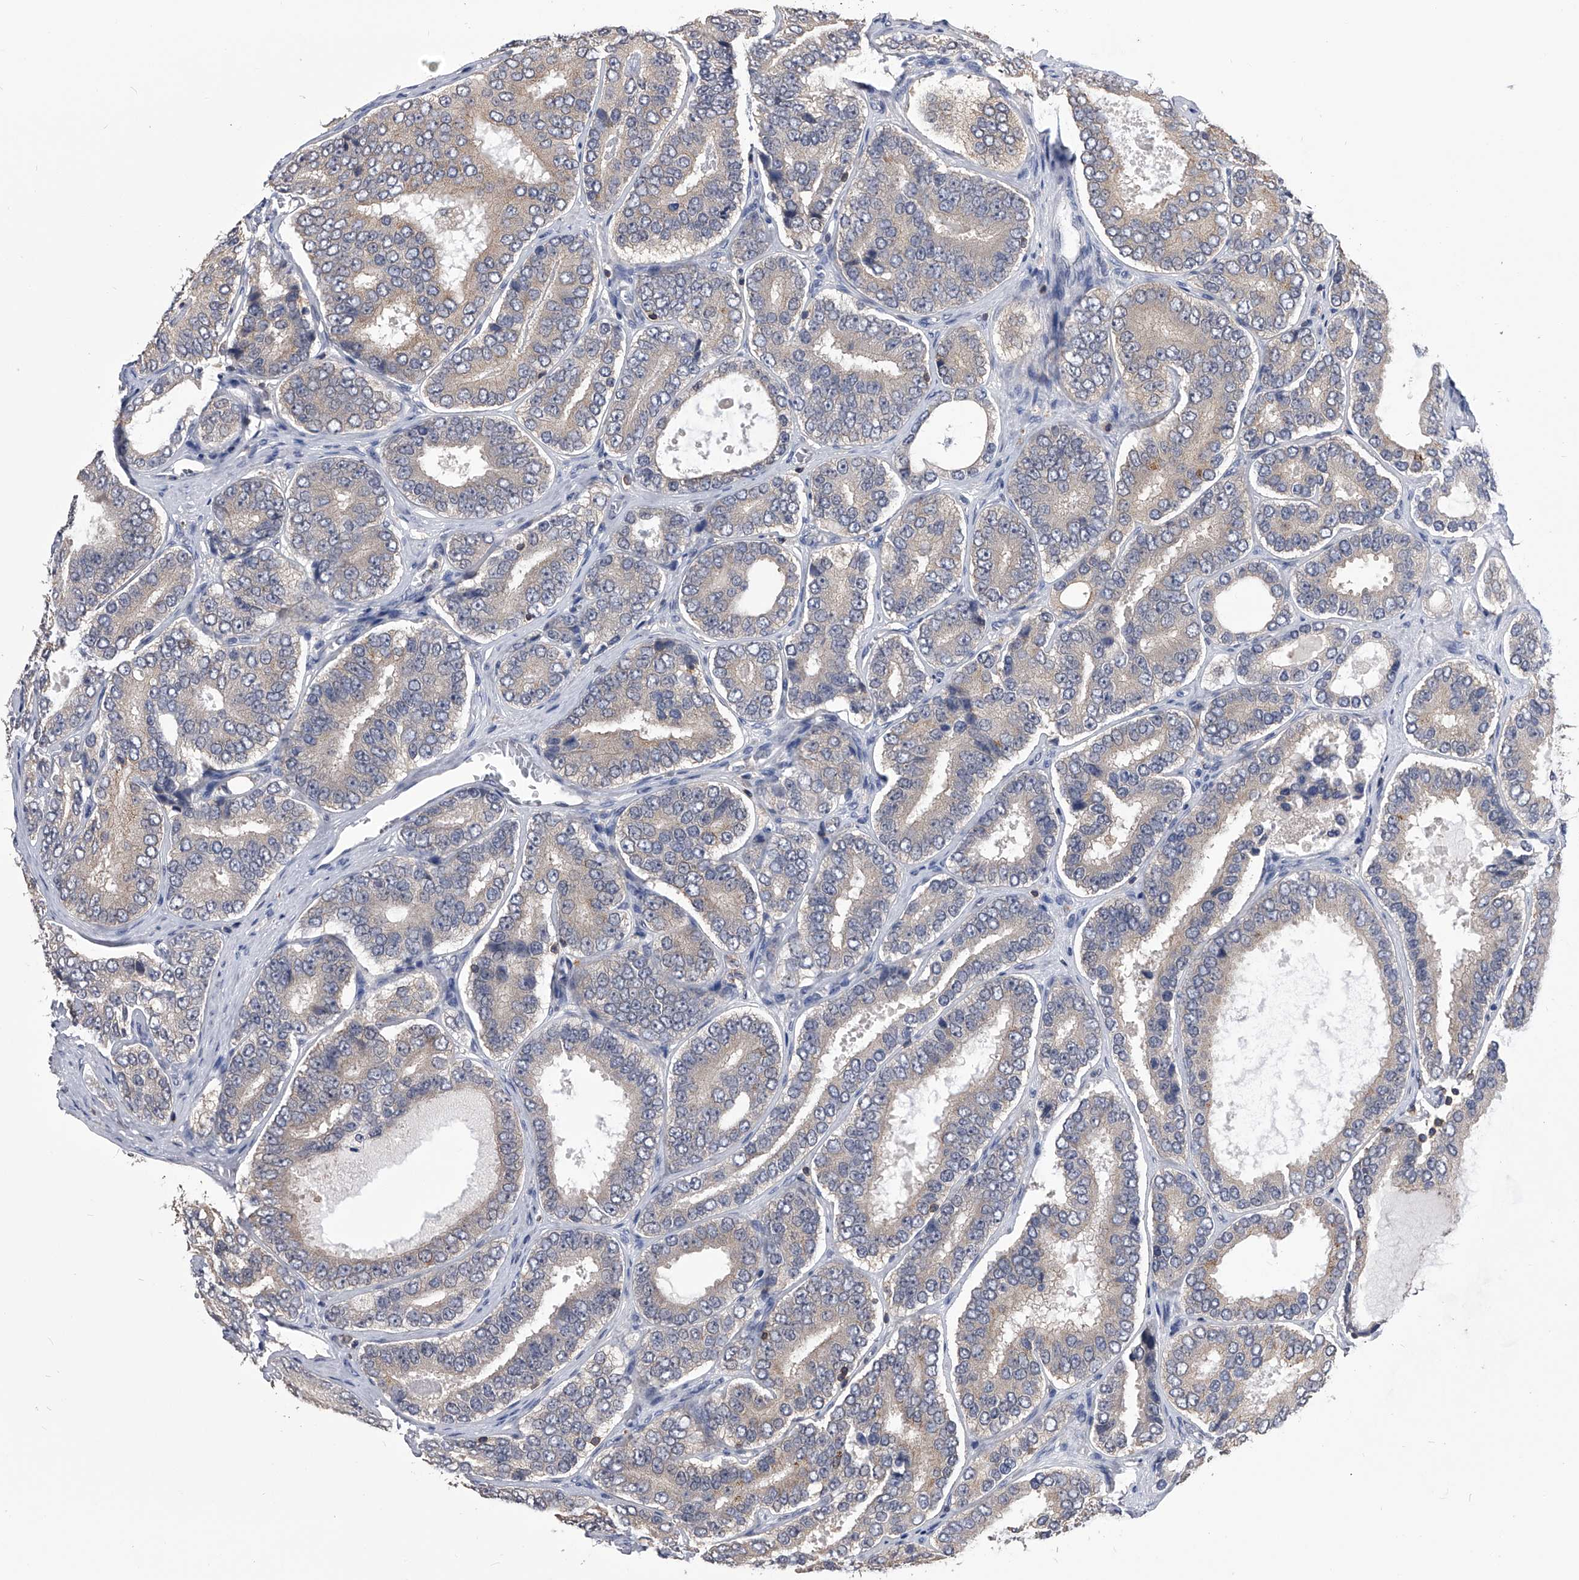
{"staining": {"intensity": "weak", "quantity": "<25%", "location": "cytoplasmic/membranous"}, "tissue": "prostate cancer", "cell_type": "Tumor cells", "image_type": "cancer", "snomed": [{"axis": "morphology", "description": "Adenocarcinoma, High grade"}, {"axis": "topography", "description": "Prostate"}], "caption": "Tumor cells show no significant expression in prostate cancer.", "gene": "PAN3", "patient": {"sex": "male", "age": 56}}